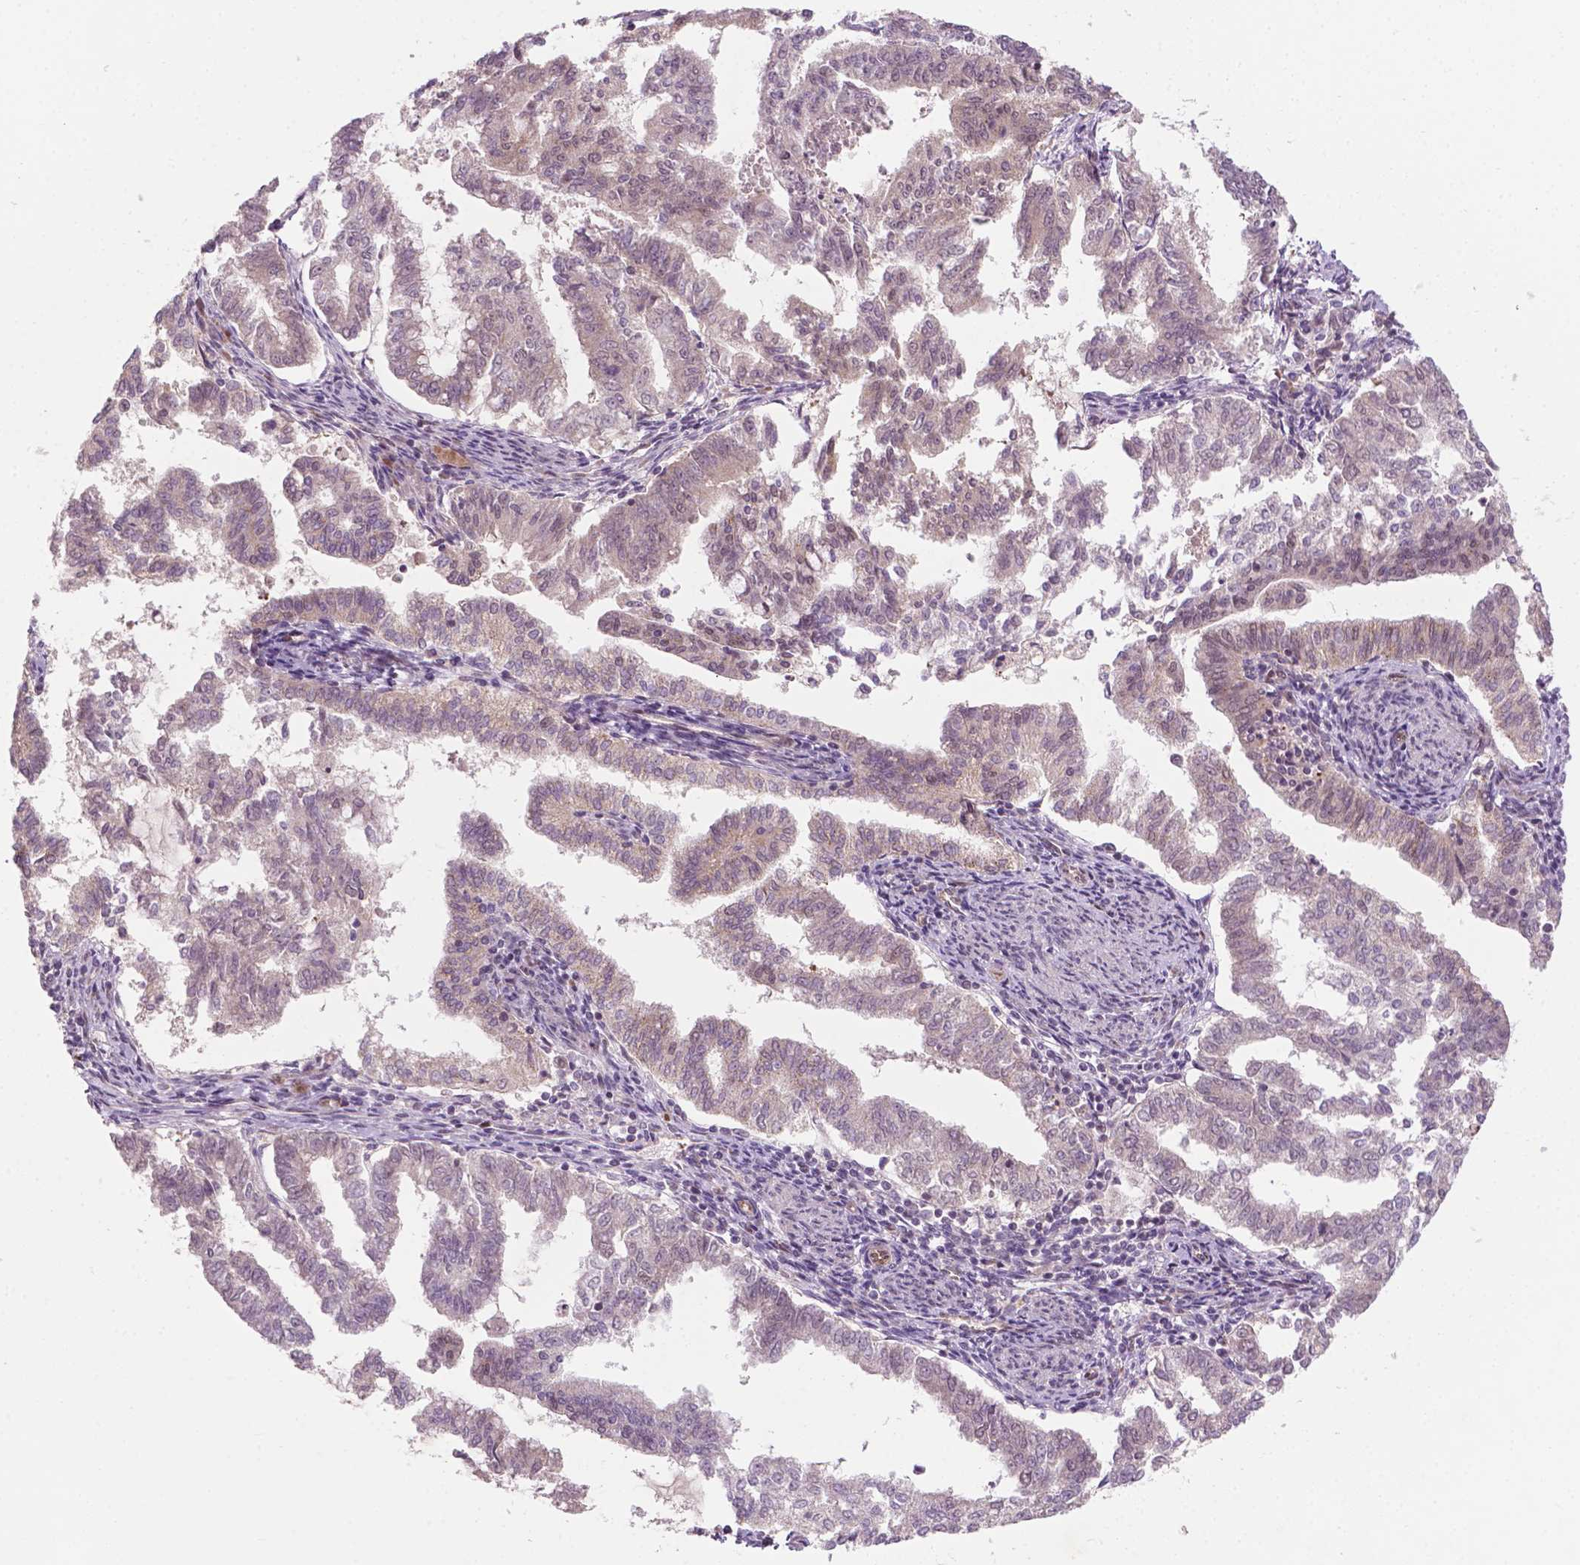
{"staining": {"intensity": "negative", "quantity": "none", "location": "none"}, "tissue": "endometrial cancer", "cell_type": "Tumor cells", "image_type": "cancer", "snomed": [{"axis": "morphology", "description": "Adenocarcinoma, NOS"}, {"axis": "topography", "description": "Endometrium"}], "caption": "Immunohistochemistry (IHC) image of human endometrial cancer (adenocarcinoma) stained for a protein (brown), which reveals no staining in tumor cells. Nuclei are stained in blue.", "gene": "NFAT5", "patient": {"sex": "female", "age": 79}}